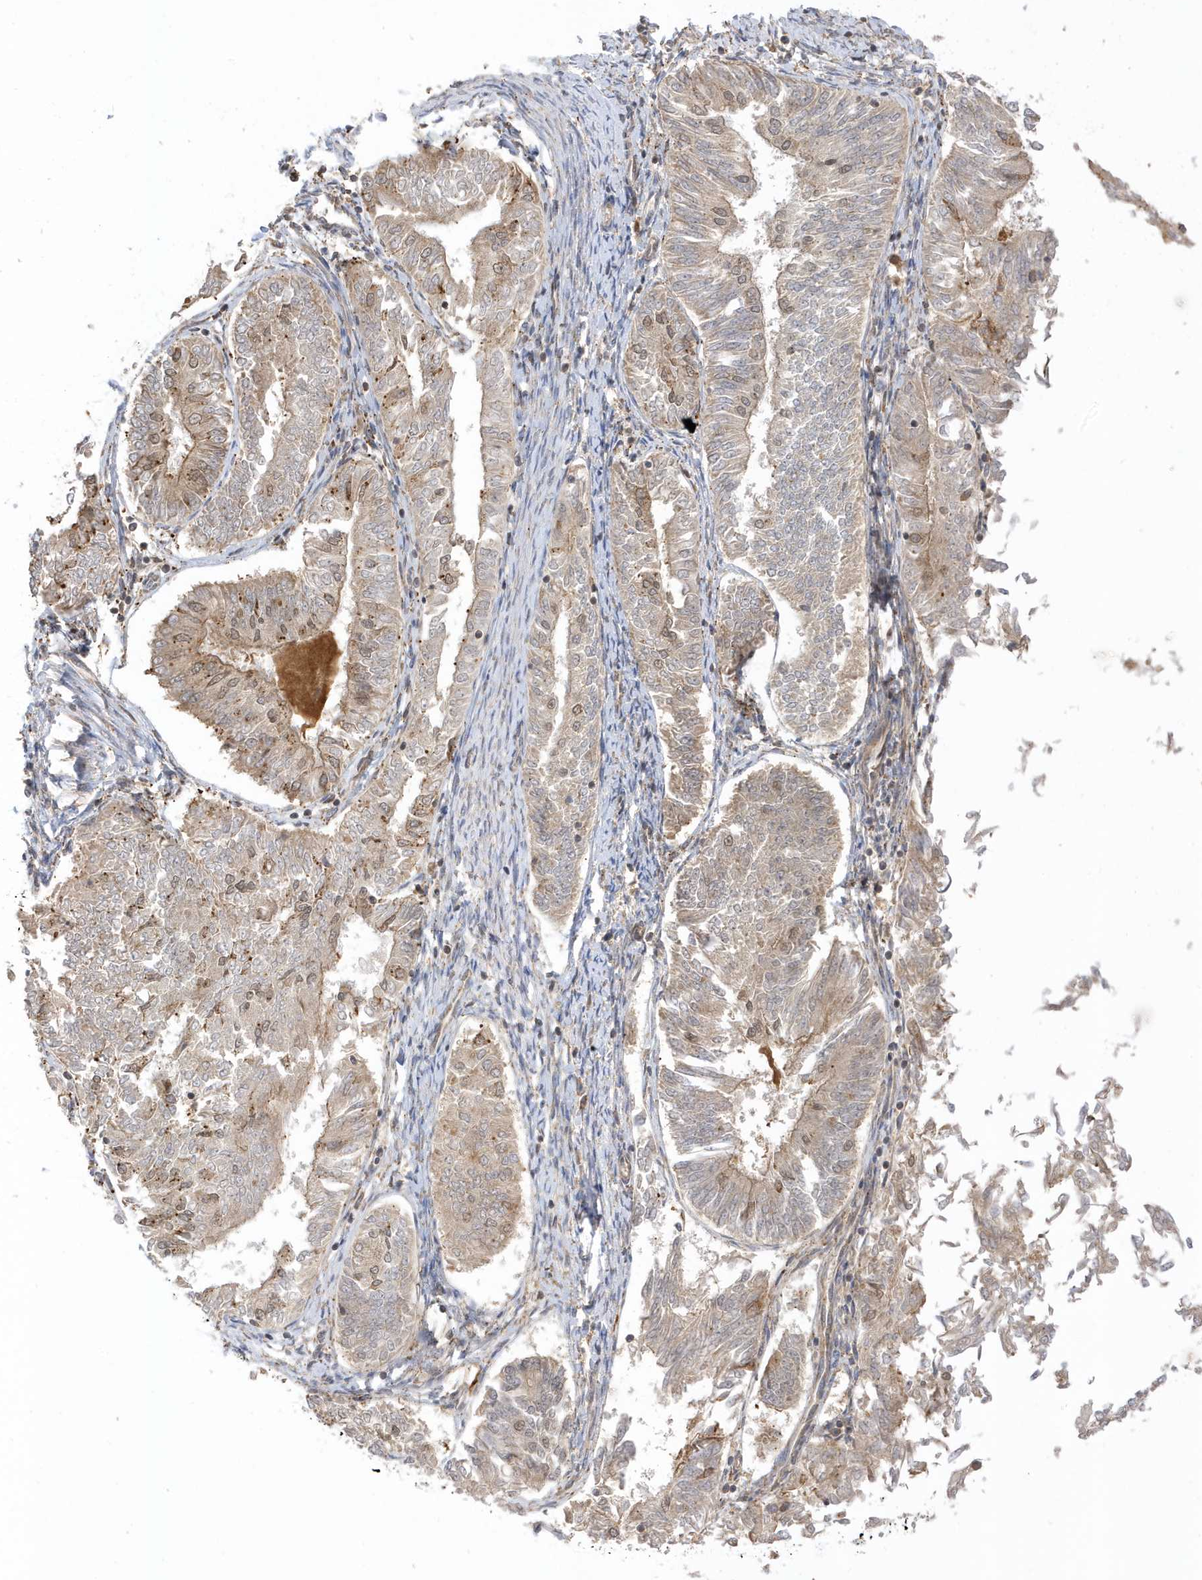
{"staining": {"intensity": "weak", "quantity": "<25%", "location": "cytoplasmic/membranous,nuclear"}, "tissue": "endometrial cancer", "cell_type": "Tumor cells", "image_type": "cancer", "snomed": [{"axis": "morphology", "description": "Adenocarcinoma, NOS"}, {"axis": "topography", "description": "Endometrium"}], "caption": "Immunohistochemical staining of endometrial adenocarcinoma displays no significant positivity in tumor cells.", "gene": "METTL21A", "patient": {"sex": "female", "age": 58}}